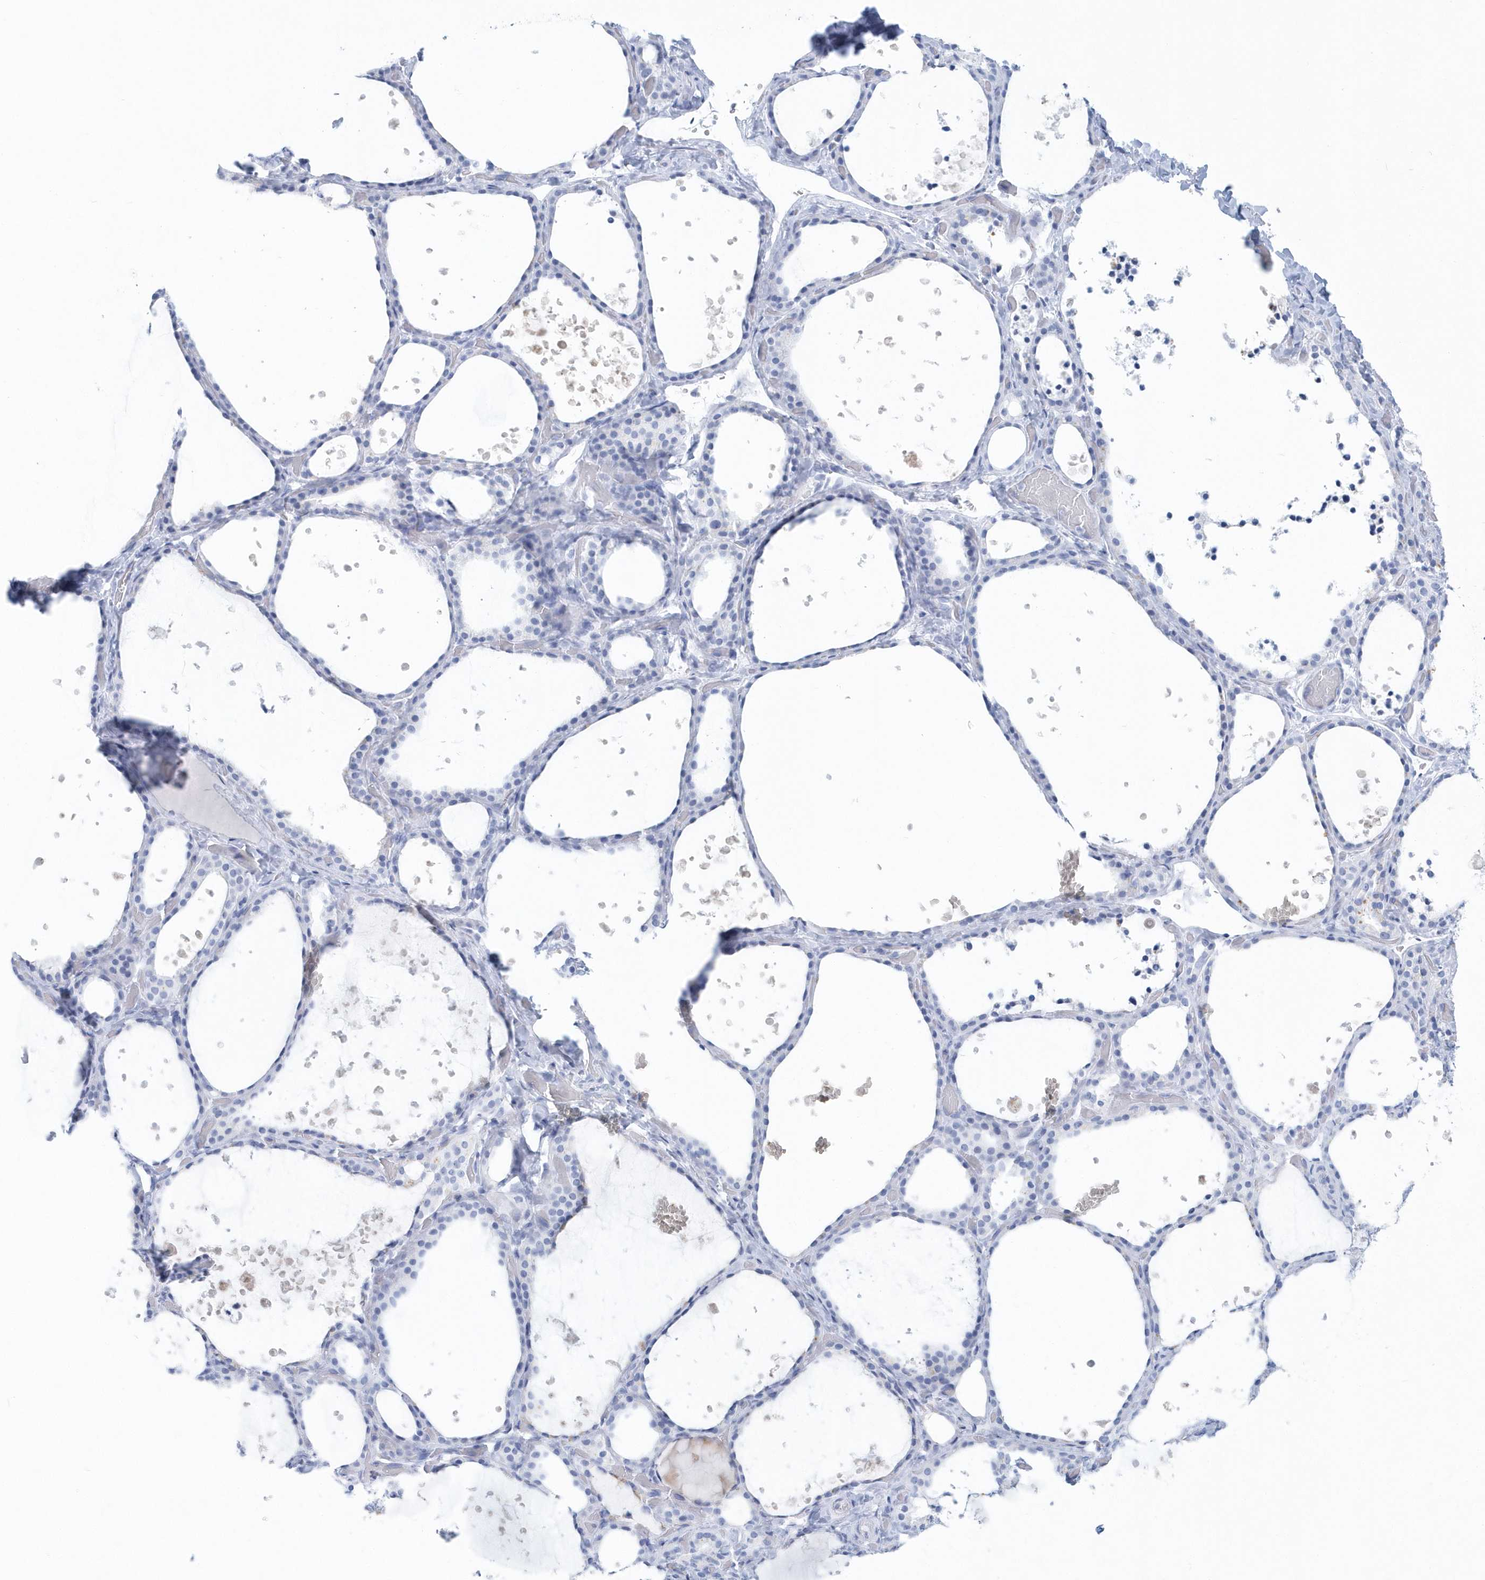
{"staining": {"intensity": "negative", "quantity": "none", "location": "none"}, "tissue": "thyroid gland", "cell_type": "Glandular cells", "image_type": "normal", "snomed": [{"axis": "morphology", "description": "Normal tissue, NOS"}, {"axis": "topography", "description": "Thyroid gland"}], "caption": "Histopathology image shows no protein staining in glandular cells of unremarkable thyroid gland. (DAB immunohistochemistry, high magnification).", "gene": "PTPRO", "patient": {"sex": "female", "age": 44}}